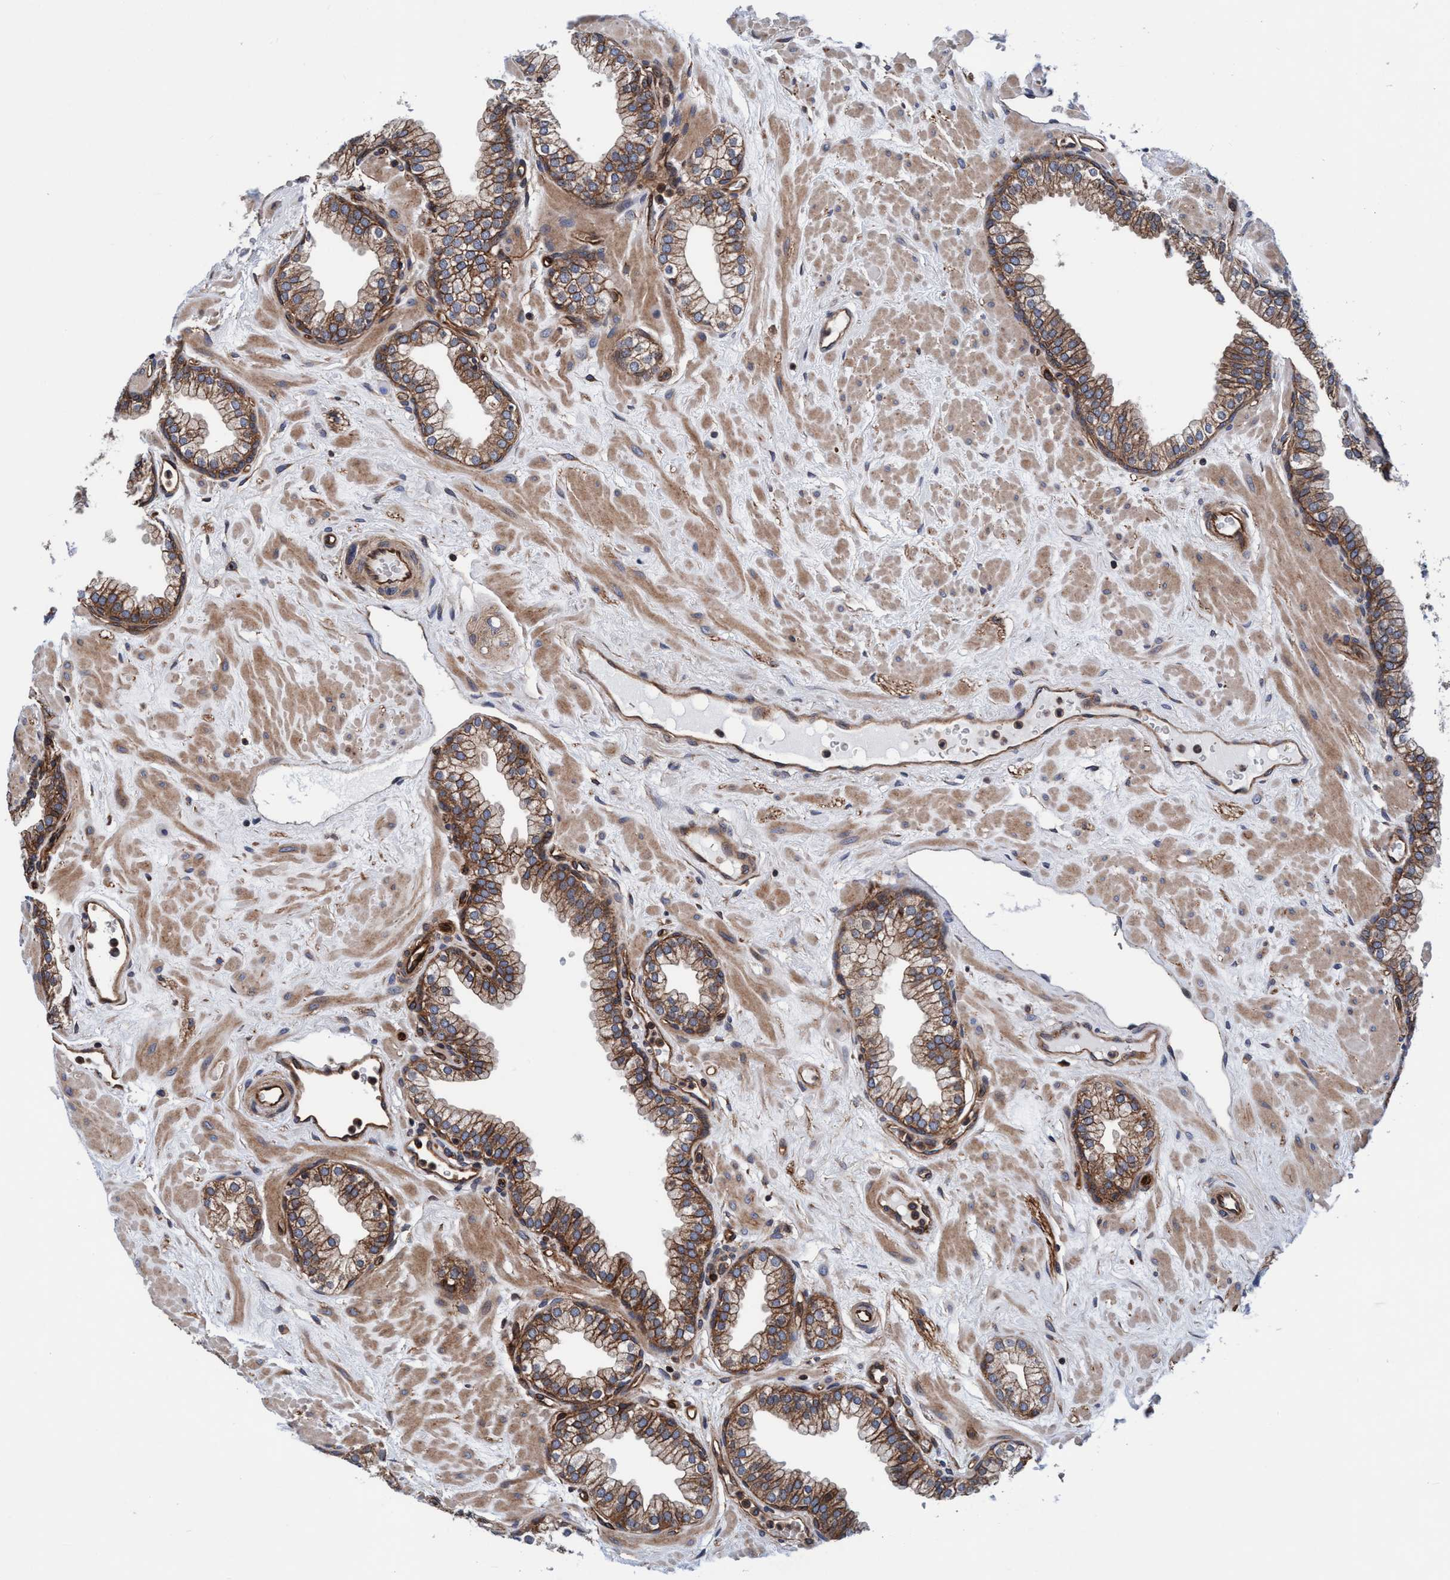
{"staining": {"intensity": "strong", "quantity": ">75%", "location": "cytoplasmic/membranous"}, "tissue": "prostate", "cell_type": "Glandular cells", "image_type": "normal", "snomed": [{"axis": "morphology", "description": "Normal tissue, NOS"}, {"axis": "morphology", "description": "Urothelial carcinoma, Low grade"}, {"axis": "topography", "description": "Urinary bladder"}, {"axis": "topography", "description": "Prostate"}], "caption": "A micrograph of human prostate stained for a protein displays strong cytoplasmic/membranous brown staining in glandular cells.", "gene": "MCM3AP", "patient": {"sex": "male", "age": 60}}